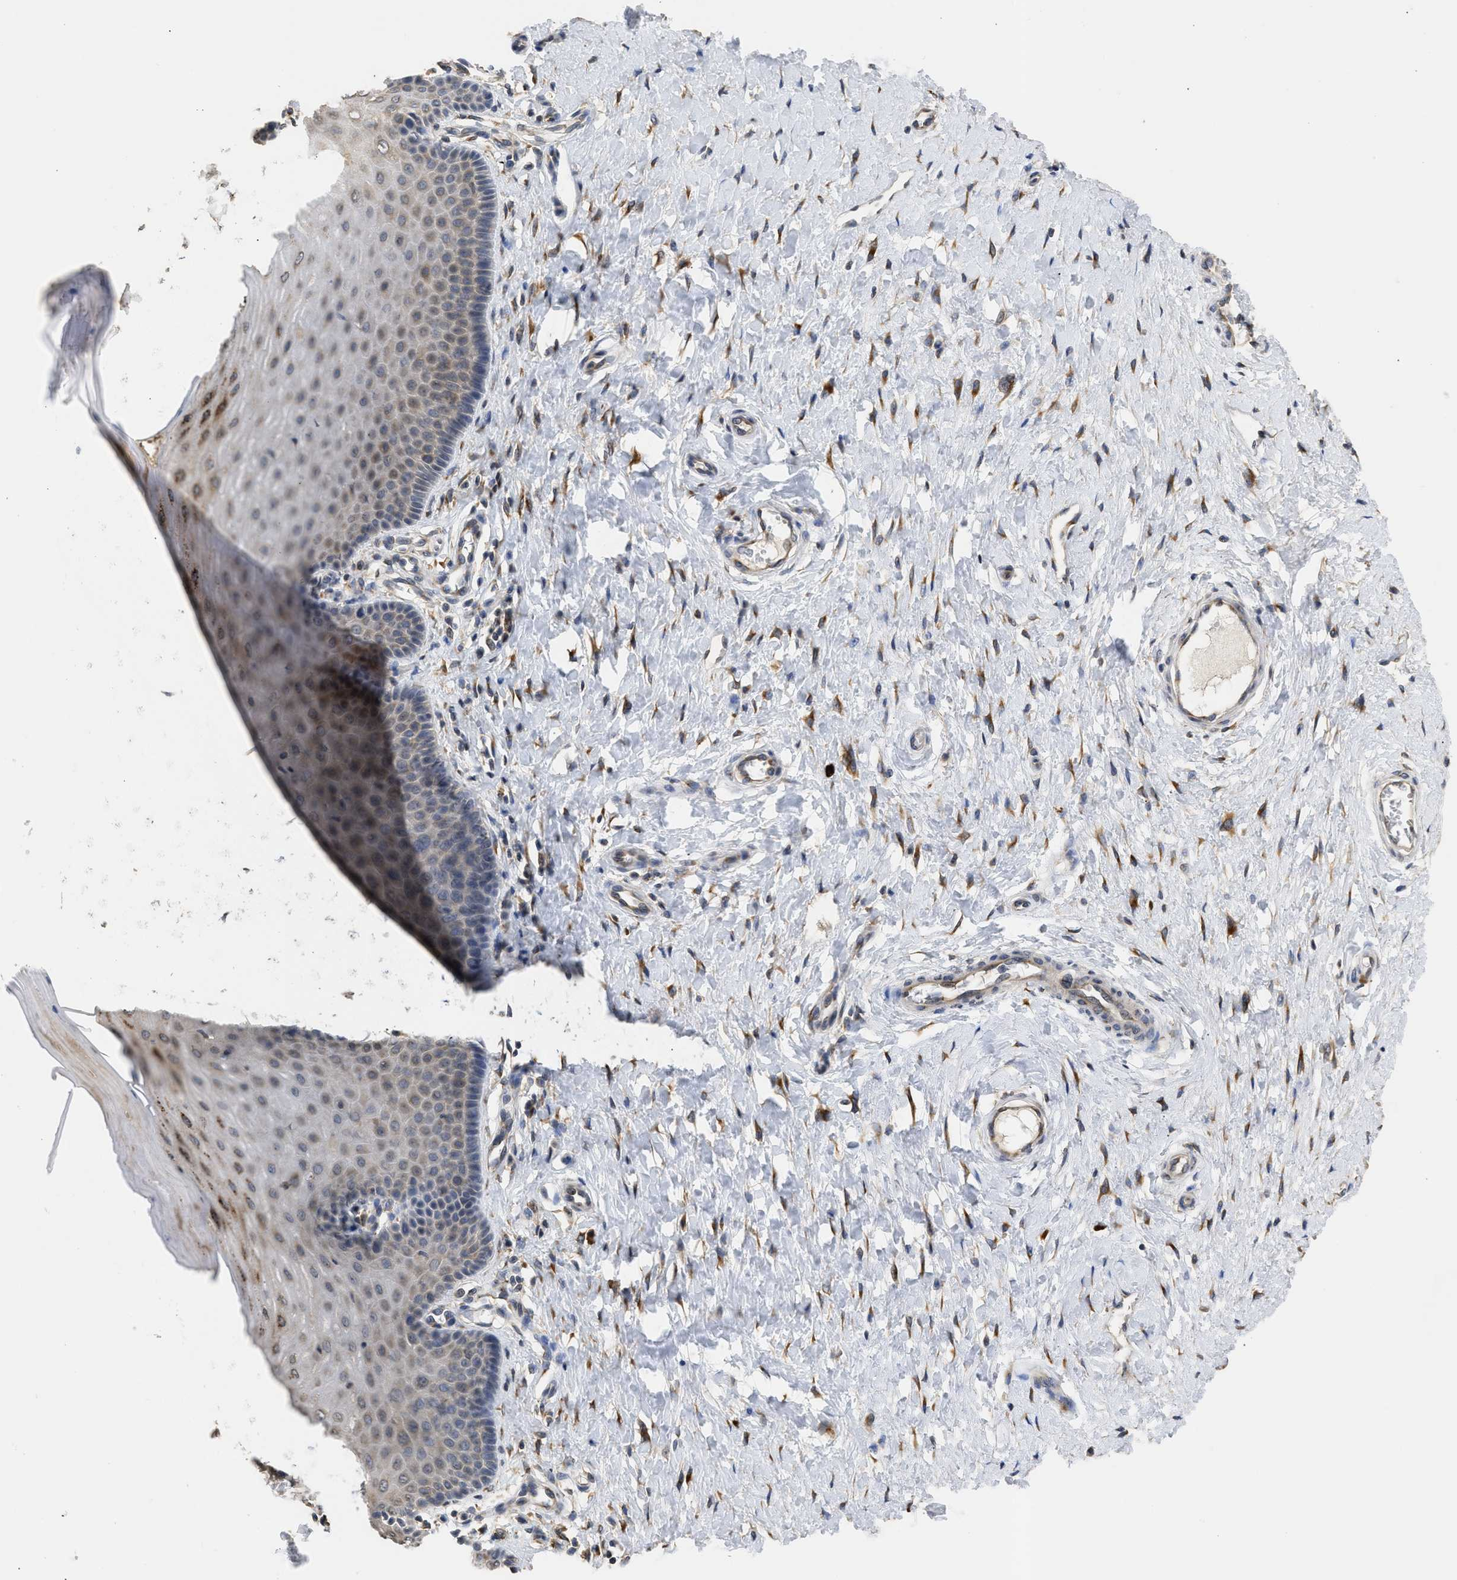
{"staining": {"intensity": "moderate", "quantity": "25%-75%", "location": "cytoplasmic/membranous"}, "tissue": "cervix", "cell_type": "Glandular cells", "image_type": "normal", "snomed": [{"axis": "morphology", "description": "Normal tissue, NOS"}, {"axis": "topography", "description": "Cervix"}], "caption": "Cervix was stained to show a protein in brown. There is medium levels of moderate cytoplasmic/membranous expression in approximately 25%-75% of glandular cells. (Brightfield microscopy of DAB IHC at high magnification).", "gene": "DNAJC1", "patient": {"sex": "female", "age": 55}}